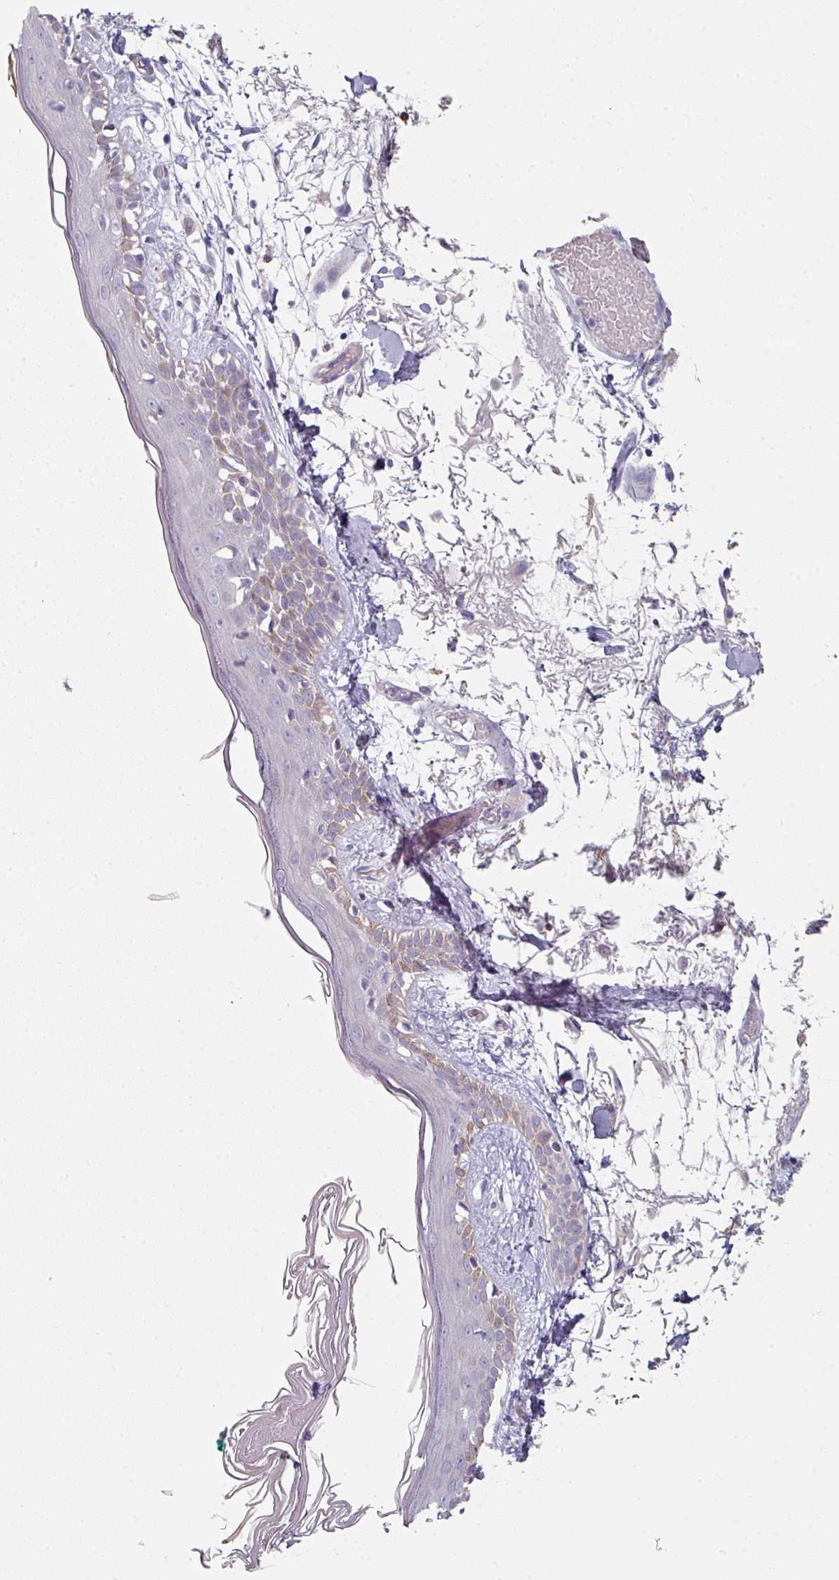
{"staining": {"intensity": "negative", "quantity": "none", "location": "none"}, "tissue": "skin", "cell_type": "Fibroblasts", "image_type": "normal", "snomed": [{"axis": "morphology", "description": "Normal tissue, NOS"}, {"axis": "topography", "description": "Skin"}], "caption": "This is an IHC photomicrograph of normal skin. There is no positivity in fibroblasts.", "gene": "WSB2", "patient": {"sex": "male", "age": 79}}